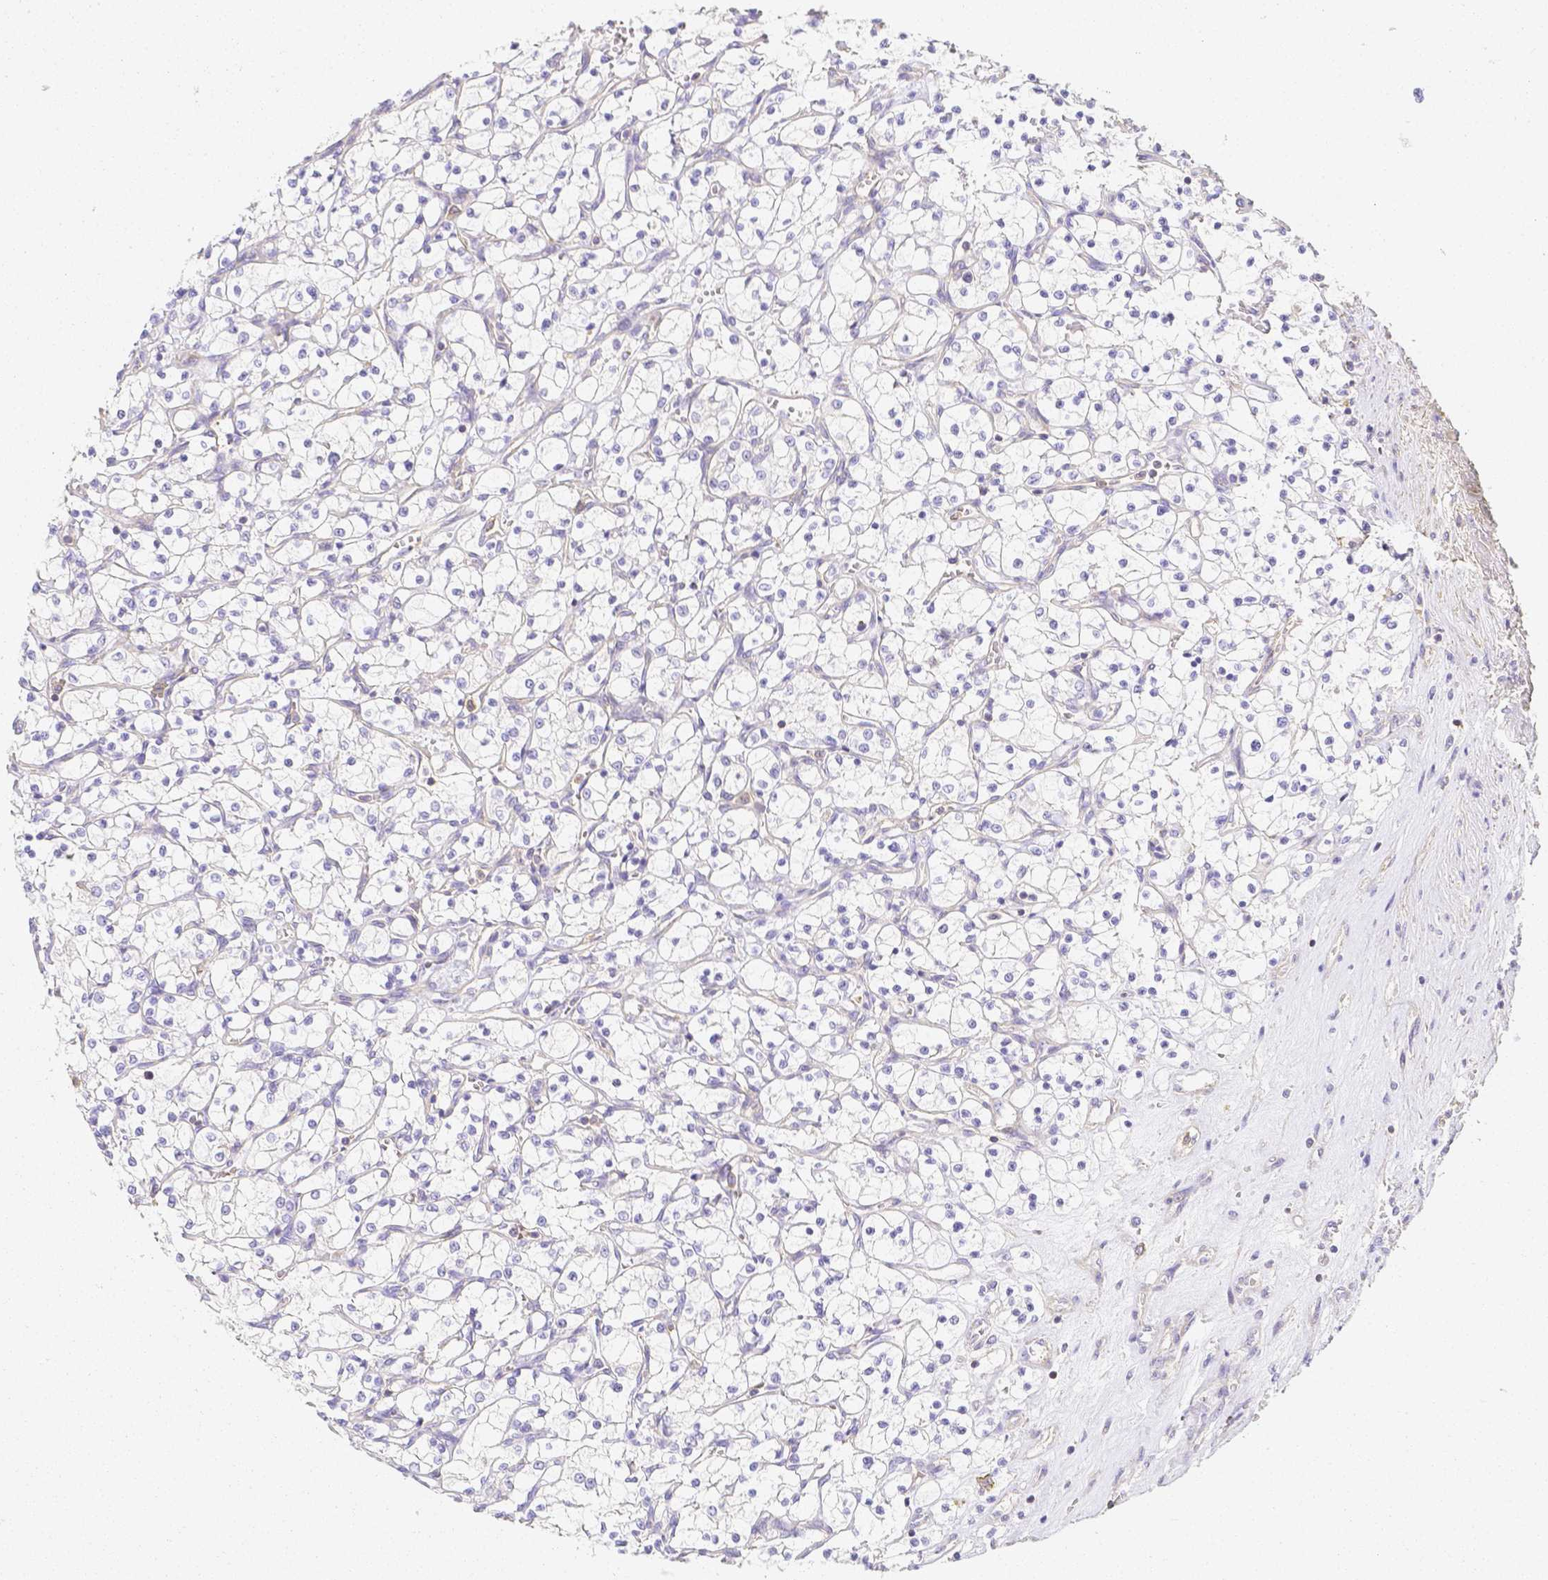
{"staining": {"intensity": "negative", "quantity": "none", "location": "none"}, "tissue": "renal cancer", "cell_type": "Tumor cells", "image_type": "cancer", "snomed": [{"axis": "morphology", "description": "Adenocarcinoma, NOS"}, {"axis": "topography", "description": "Kidney"}], "caption": "A histopathology image of human renal cancer is negative for staining in tumor cells. The staining is performed using DAB (3,3'-diaminobenzidine) brown chromogen with nuclei counter-stained in using hematoxylin.", "gene": "ASAH2", "patient": {"sex": "female", "age": 69}}